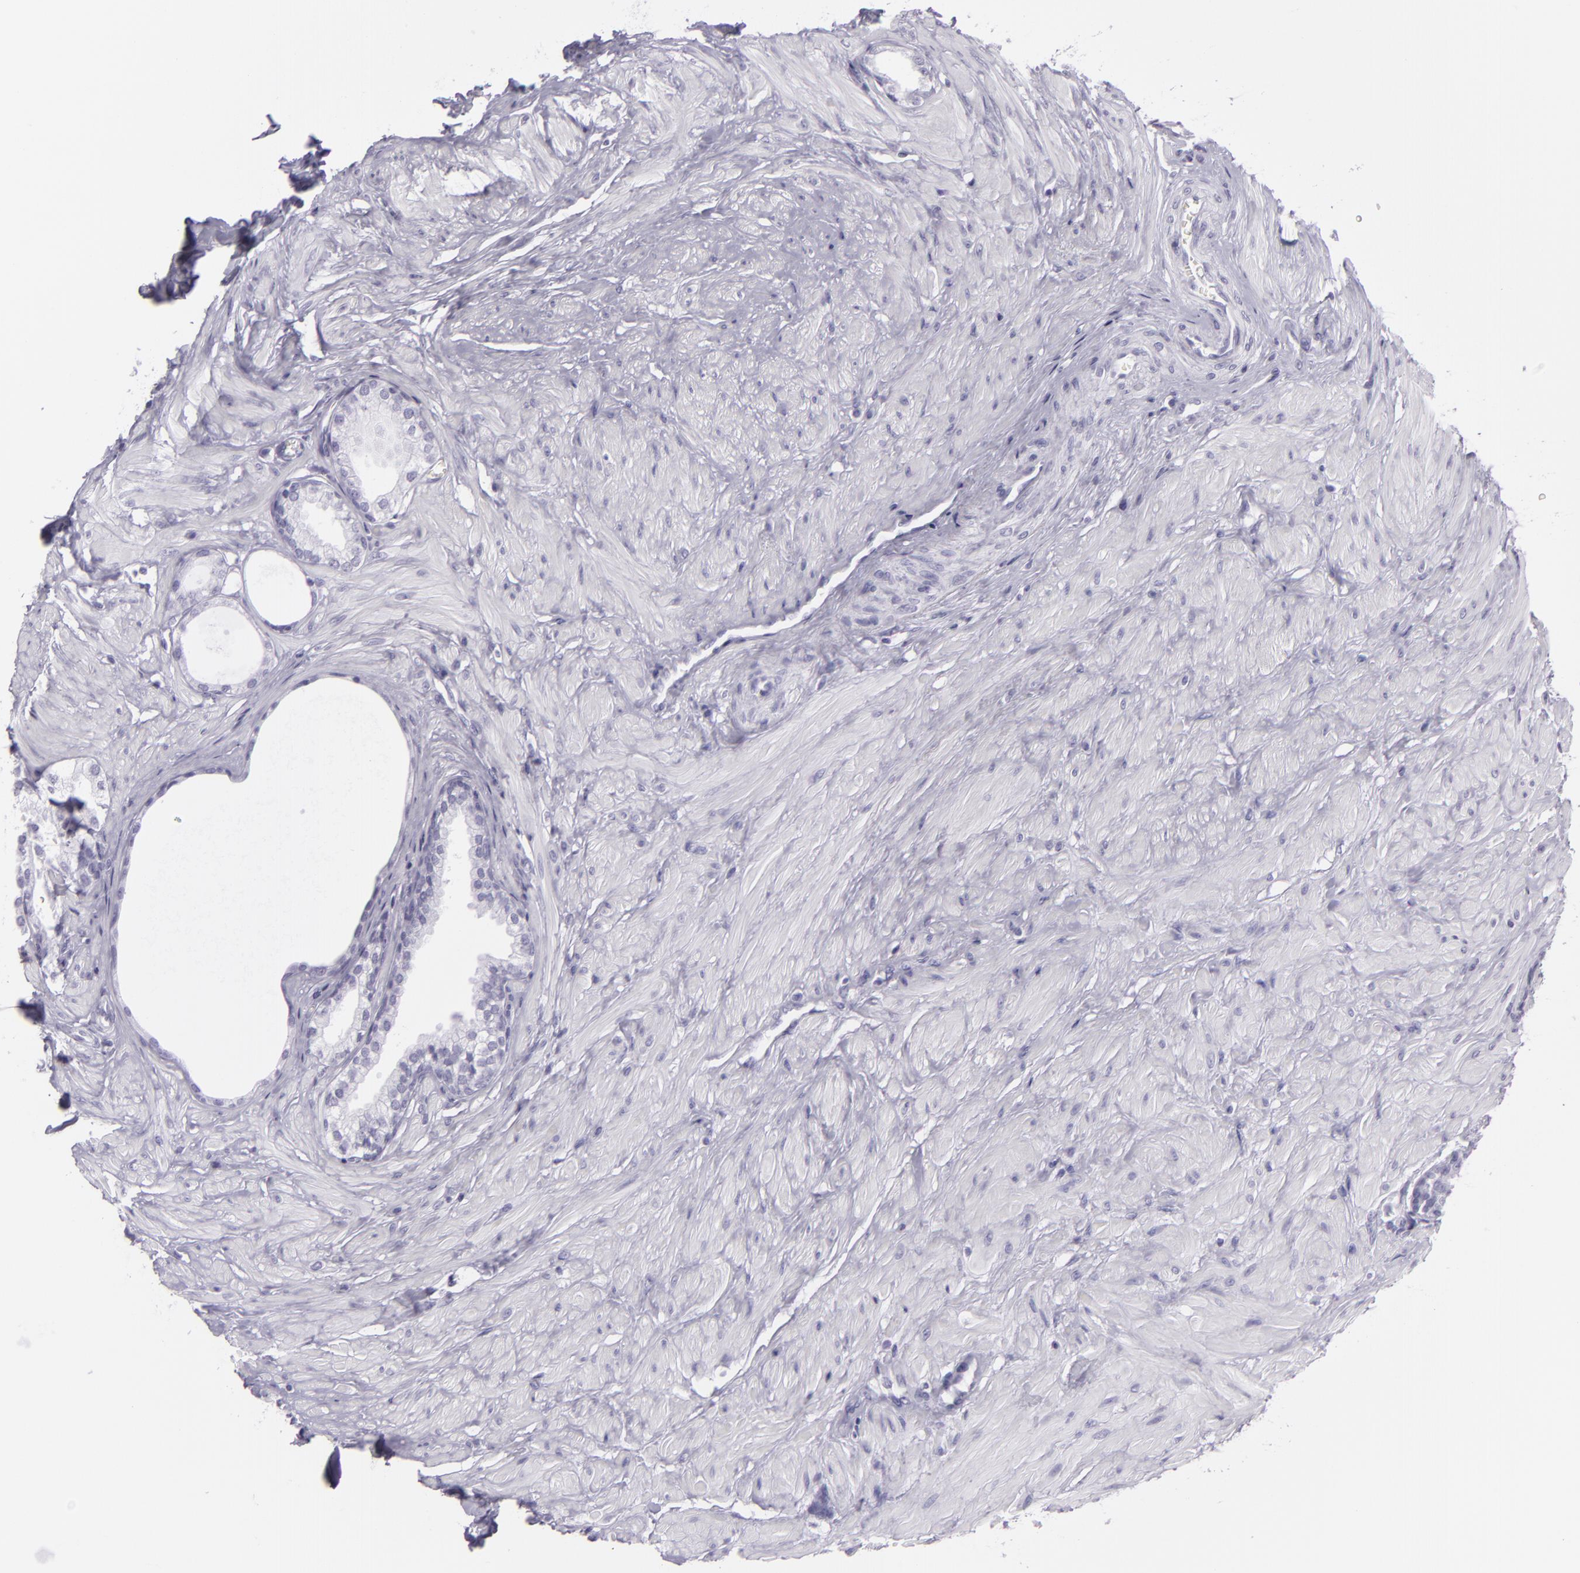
{"staining": {"intensity": "negative", "quantity": "none", "location": "none"}, "tissue": "prostate", "cell_type": "Glandular cells", "image_type": "normal", "snomed": [{"axis": "morphology", "description": "Normal tissue, NOS"}, {"axis": "topography", "description": "Prostate"}], "caption": "IHC histopathology image of normal prostate stained for a protein (brown), which demonstrates no positivity in glandular cells.", "gene": "MUC6", "patient": {"sex": "male", "age": 64}}